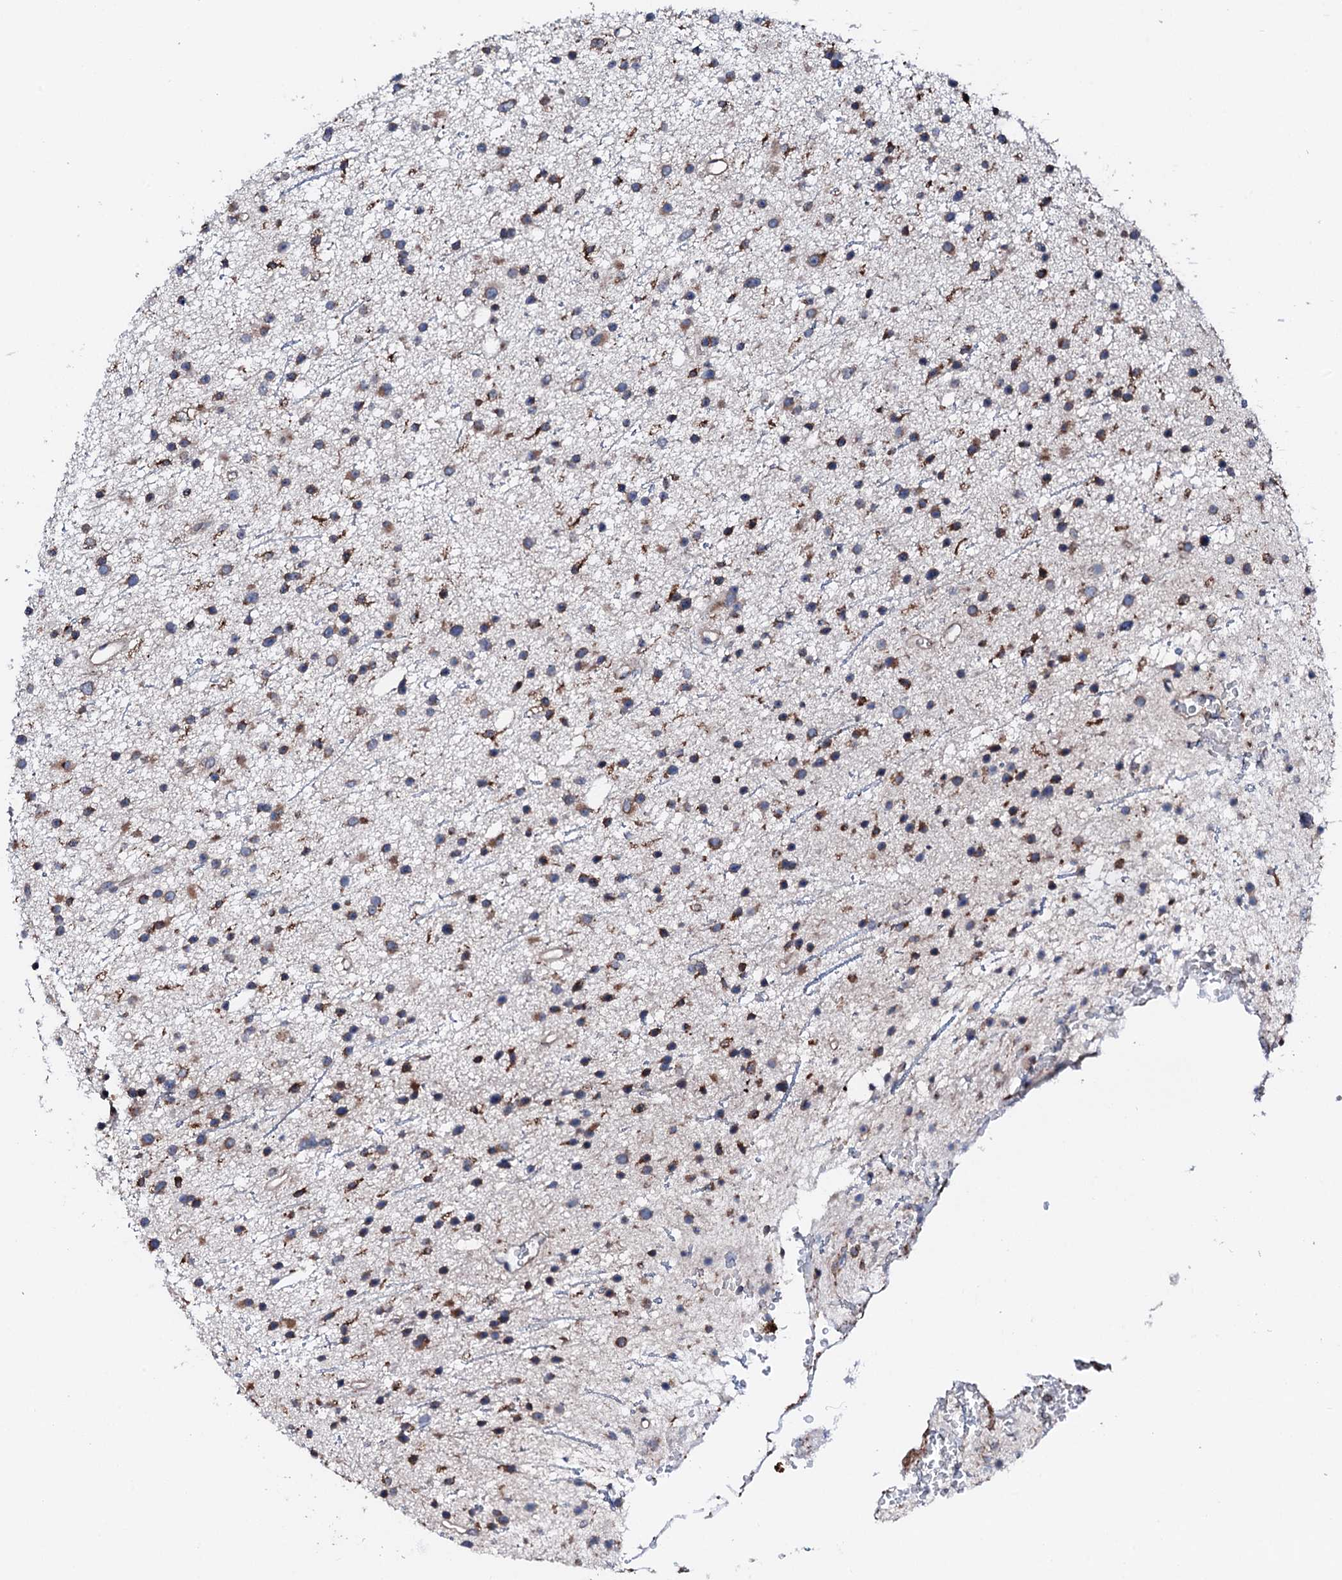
{"staining": {"intensity": "moderate", "quantity": "<25%", "location": "cytoplasmic/membranous"}, "tissue": "glioma", "cell_type": "Tumor cells", "image_type": "cancer", "snomed": [{"axis": "morphology", "description": "Glioma, malignant, Low grade"}, {"axis": "topography", "description": "Cerebral cortex"}], "caption": "An image of glioma stained for a protein exhibits moderate cytoplasmic/membranous brown staining in tumor cells.", "gene": "AMDHD1", "patient": {"sex": "female", "age": 39}}